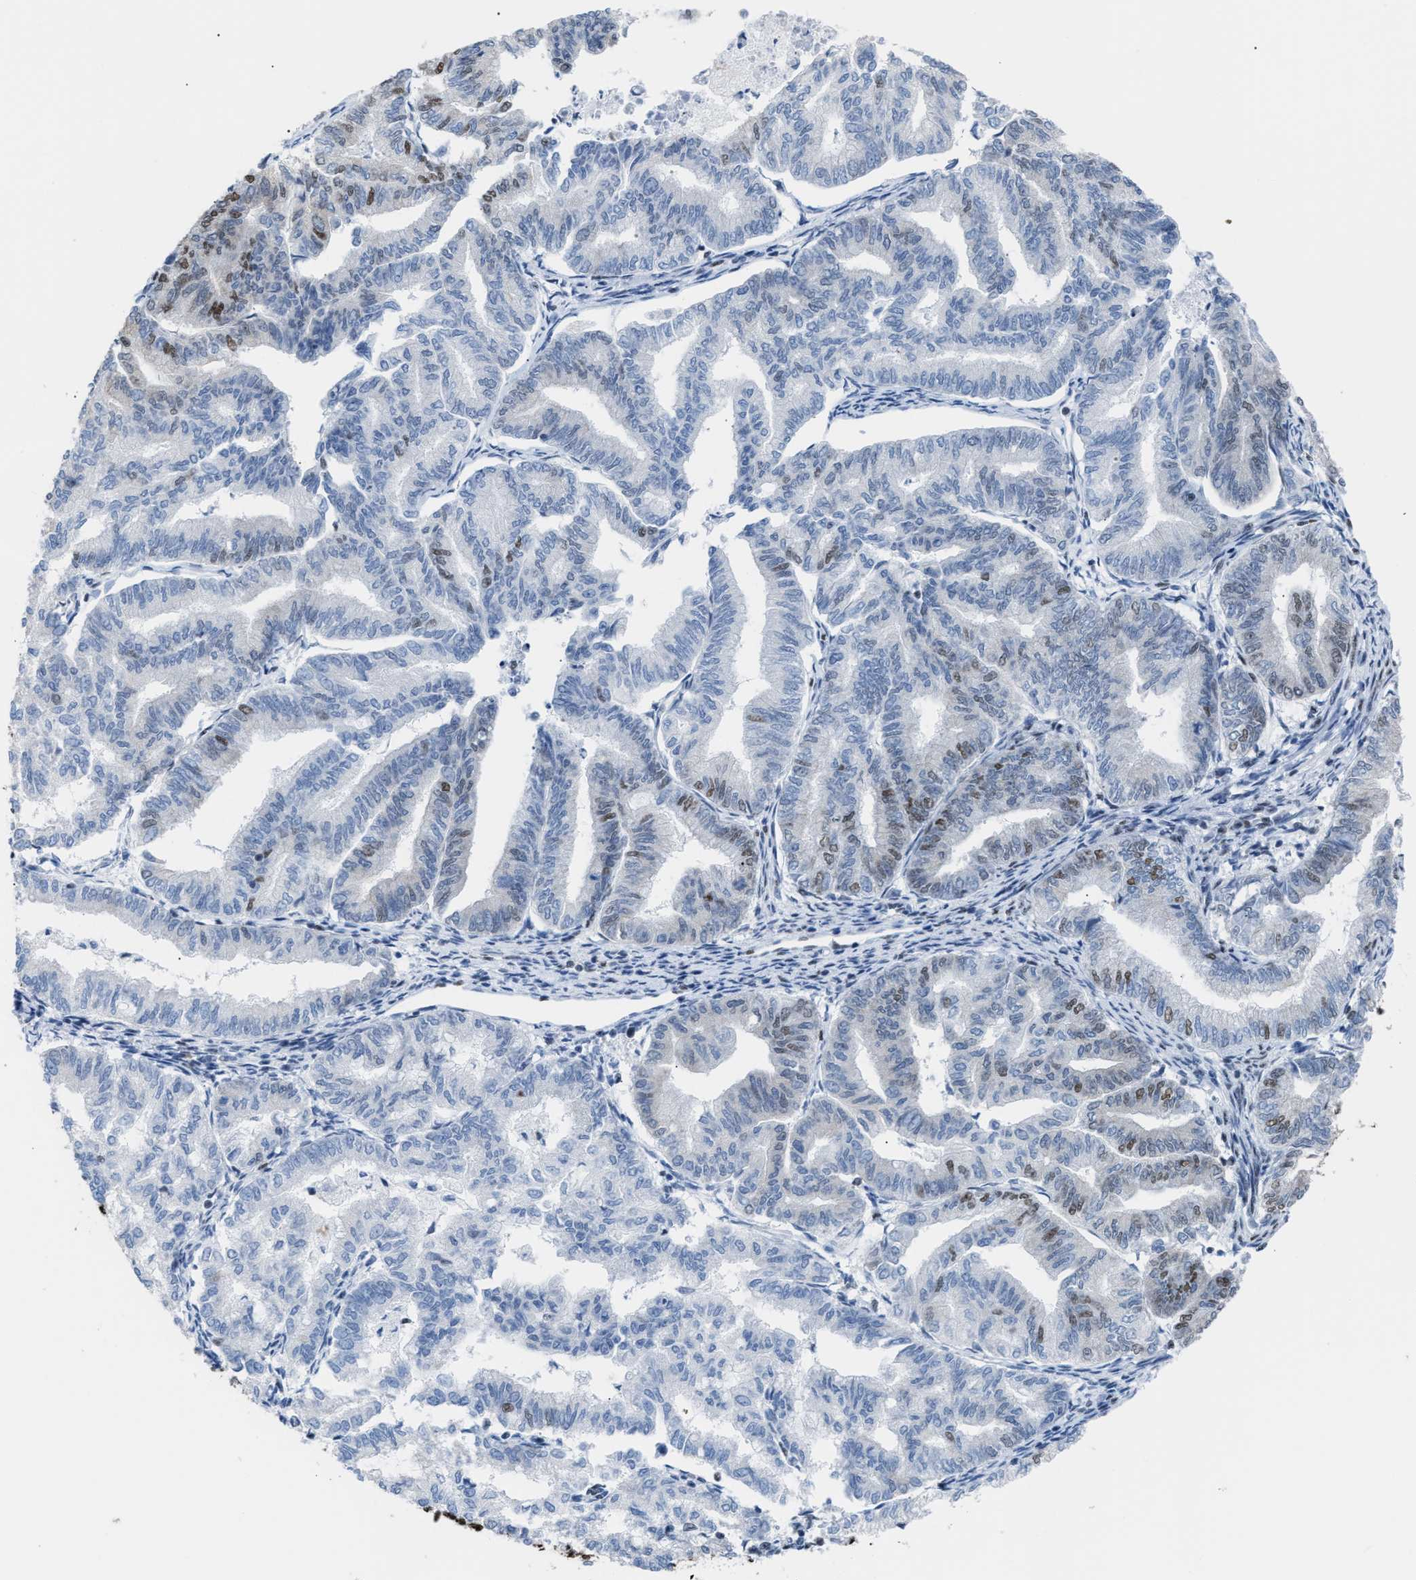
{"staining": {"intensity": "moderate", "quantity": "25%-75%", "location": "nuclear"}, "tissue": "endometrial cancer", "cell_type": "Tumor cells", "image_type": "cancer", "snomed": [{"axis": "morphology", "description": "Adenocarcinoma, NOS"}, {"axis": "topography", "description": "Endometrium"}], "caption": "Human endometrial adenocarcinoma stained with a brown dye shows moderate nuclear positive positivity in about 25%-75% of tumor cells.", "gene": "CCAR2", "patient": {"sex": "female", "age": 79}}